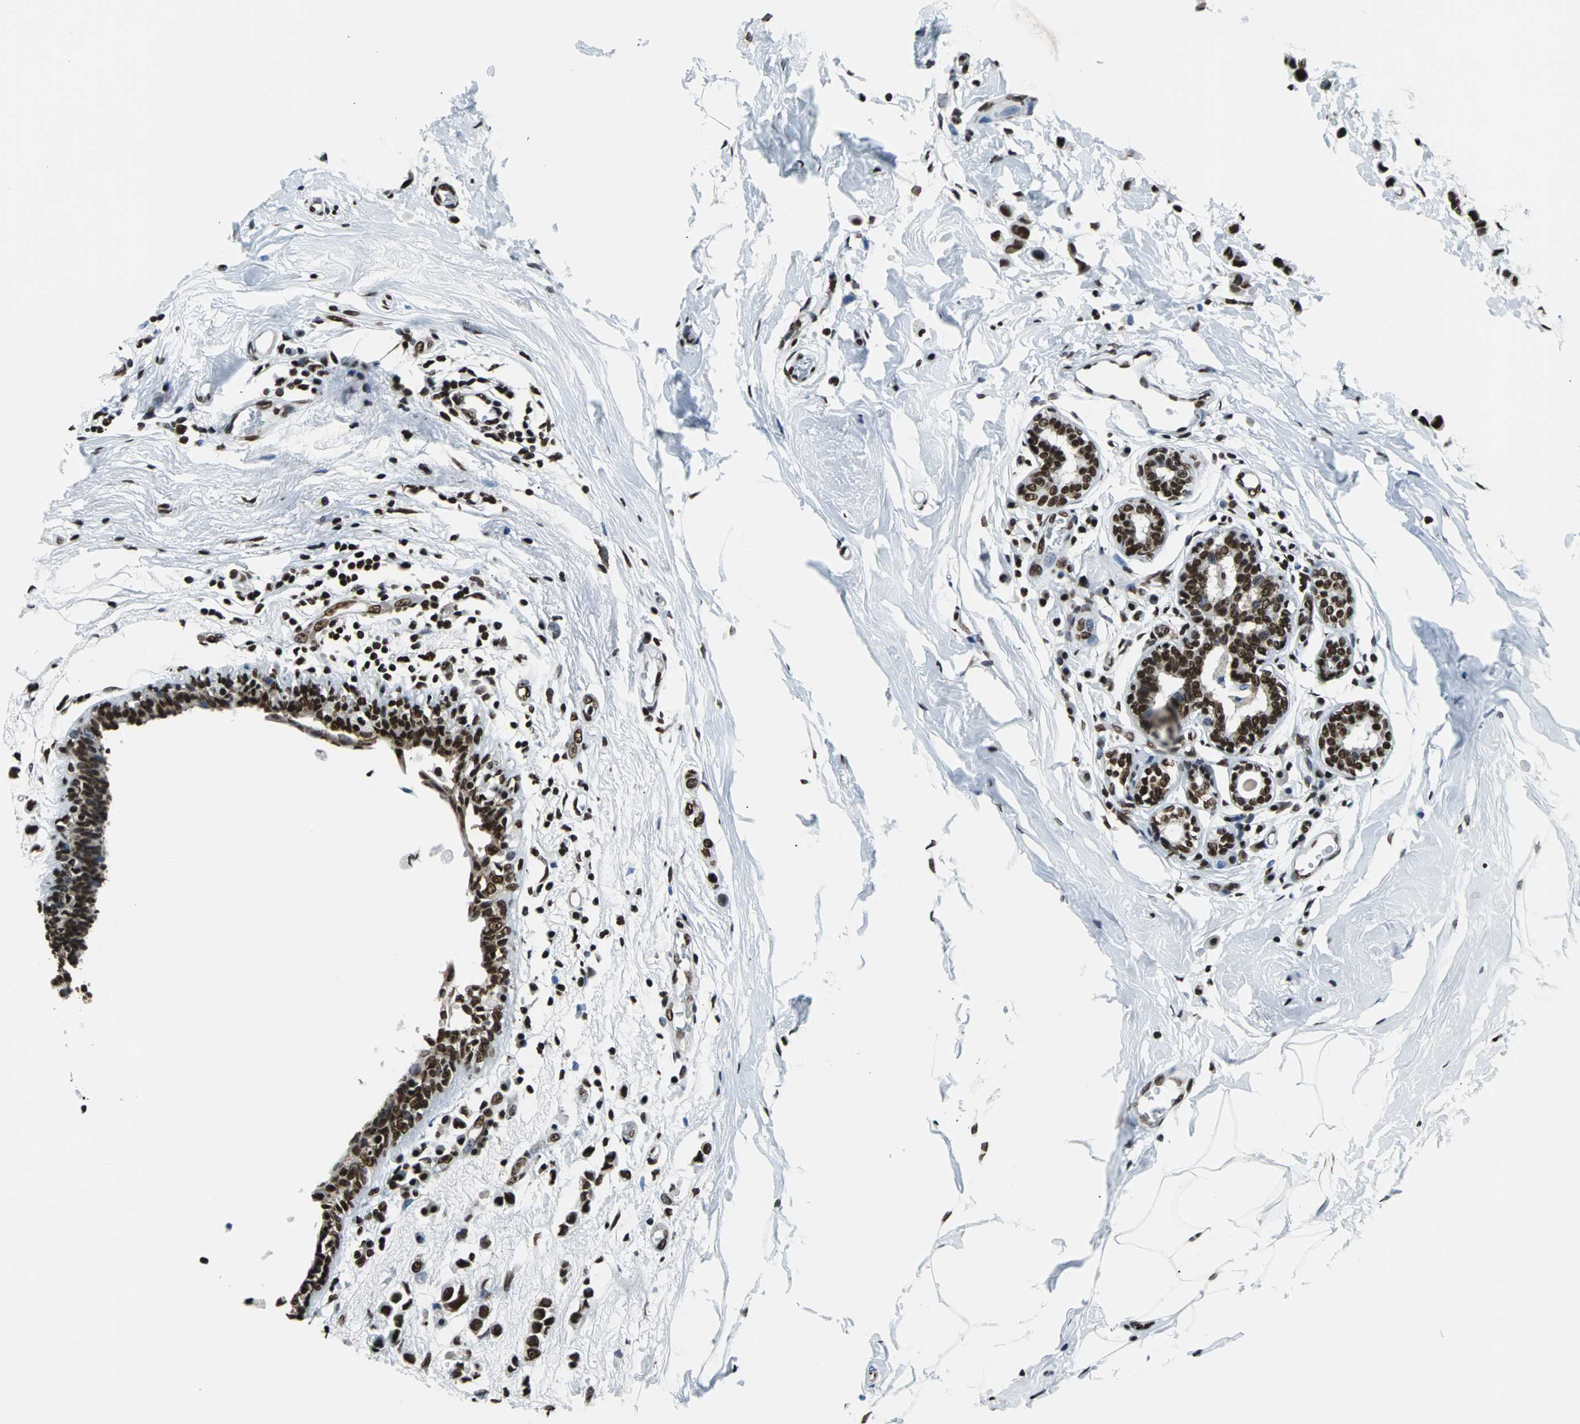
{"staining": {"intensity": "strong", "quantity": ">75%", "location": "nuclear"}, "tissue": "breast cancer", "cell_type": "Tumor cells", "image_type": "cancer", "snomed": [{"axis": "morphology", "description": "Lobular carcinoma"}, {"axis": "topography", "description": "Breast"}], "caption": "Protein analysis of breast cancer tissue displays strong nuclear positivity in about >75% of tumor cells.", "gene": "FUBP1", "patient": {"sex": "female", "age": 51}}